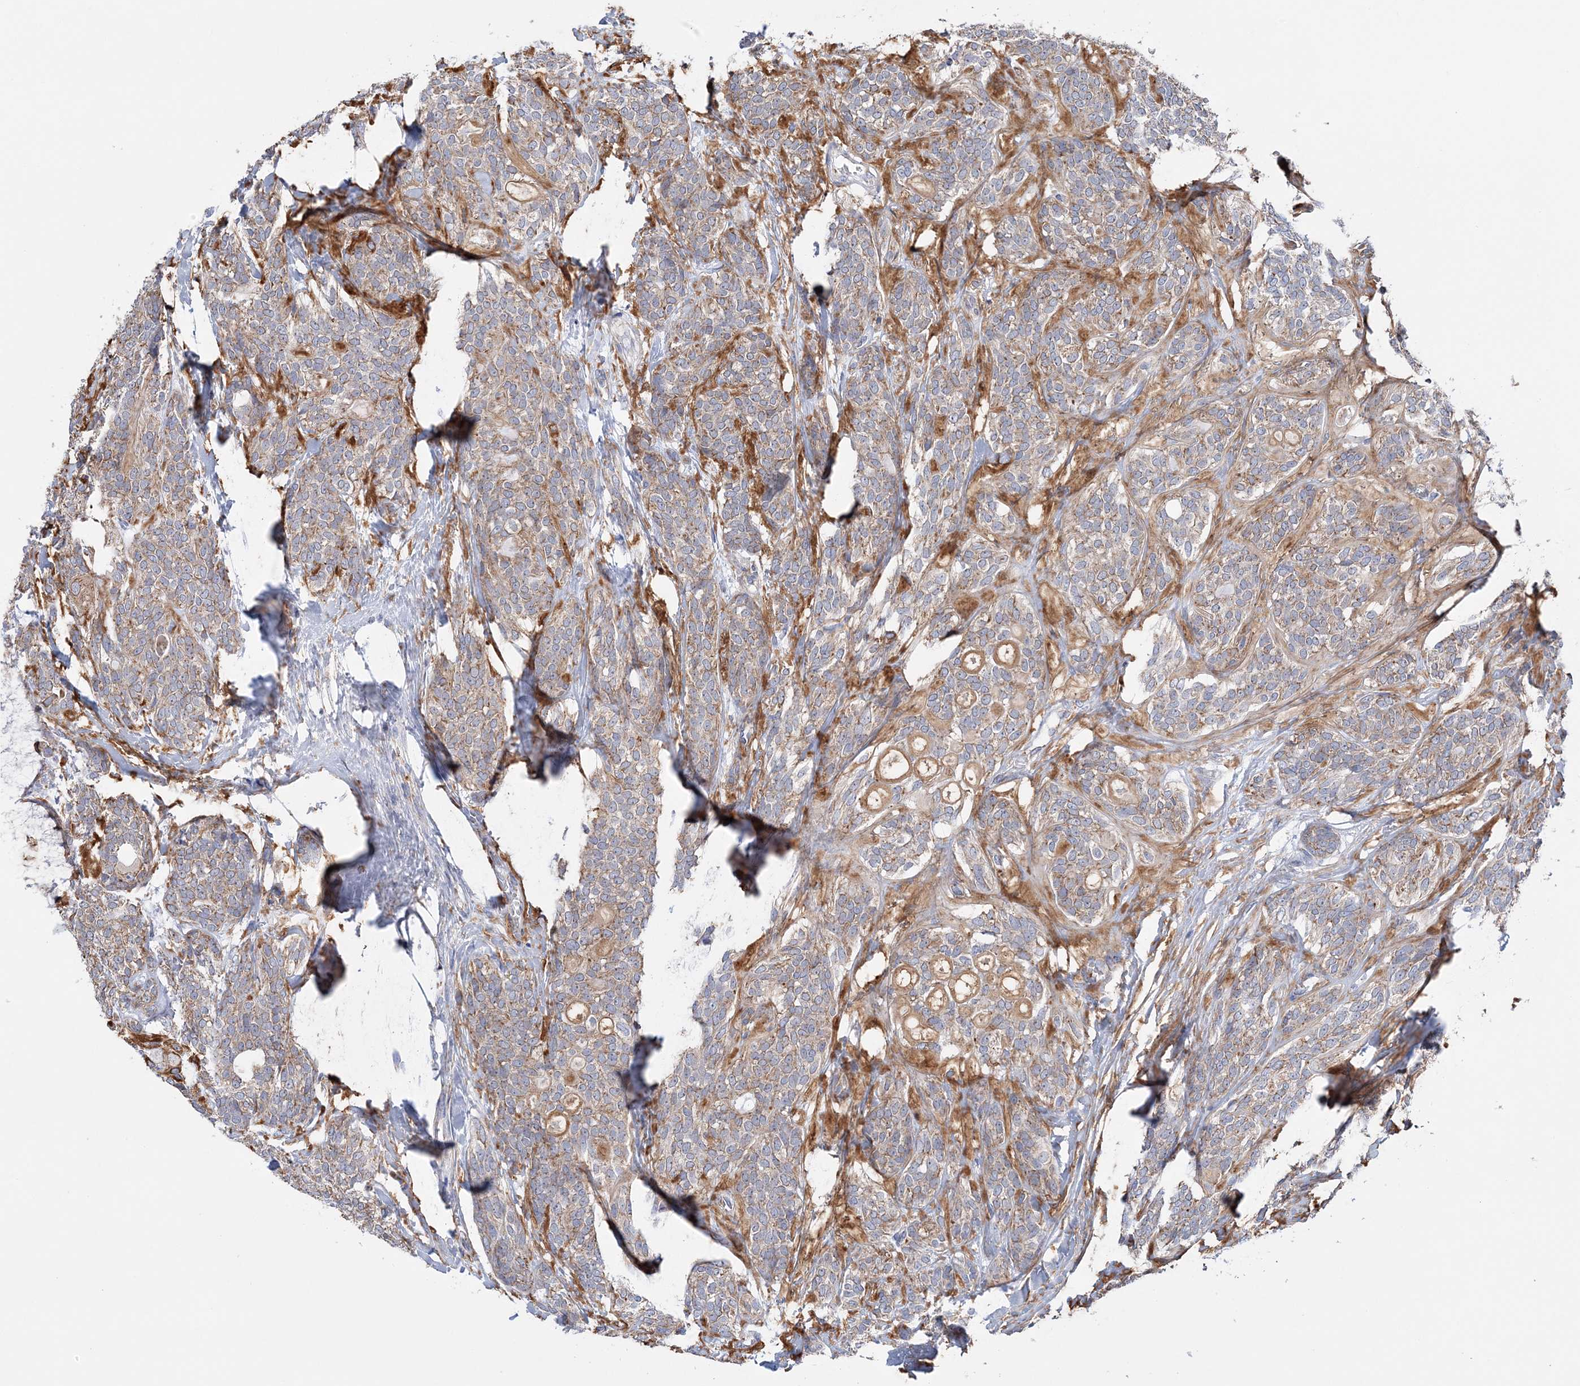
{"staining": {"intensity": "weak", "quantity": ">75%", "location": "cytoplasmic/membranous"}, "tissue": "head and neck cancer", "cell_type": "Tumor cells", "image_type": "cancer", "snomed": [{"axis": "morphology", "description": "Adenocarcinoma, NOS"}, {"axis": "topography", "description": "Head-Neck"}], "caption": "Human head and neck adenocarcinoma stained with a protein marker shows weak staining in tumor cells.", "gene": "TTC32", "patient": {"sex": "male", "age": 66}}